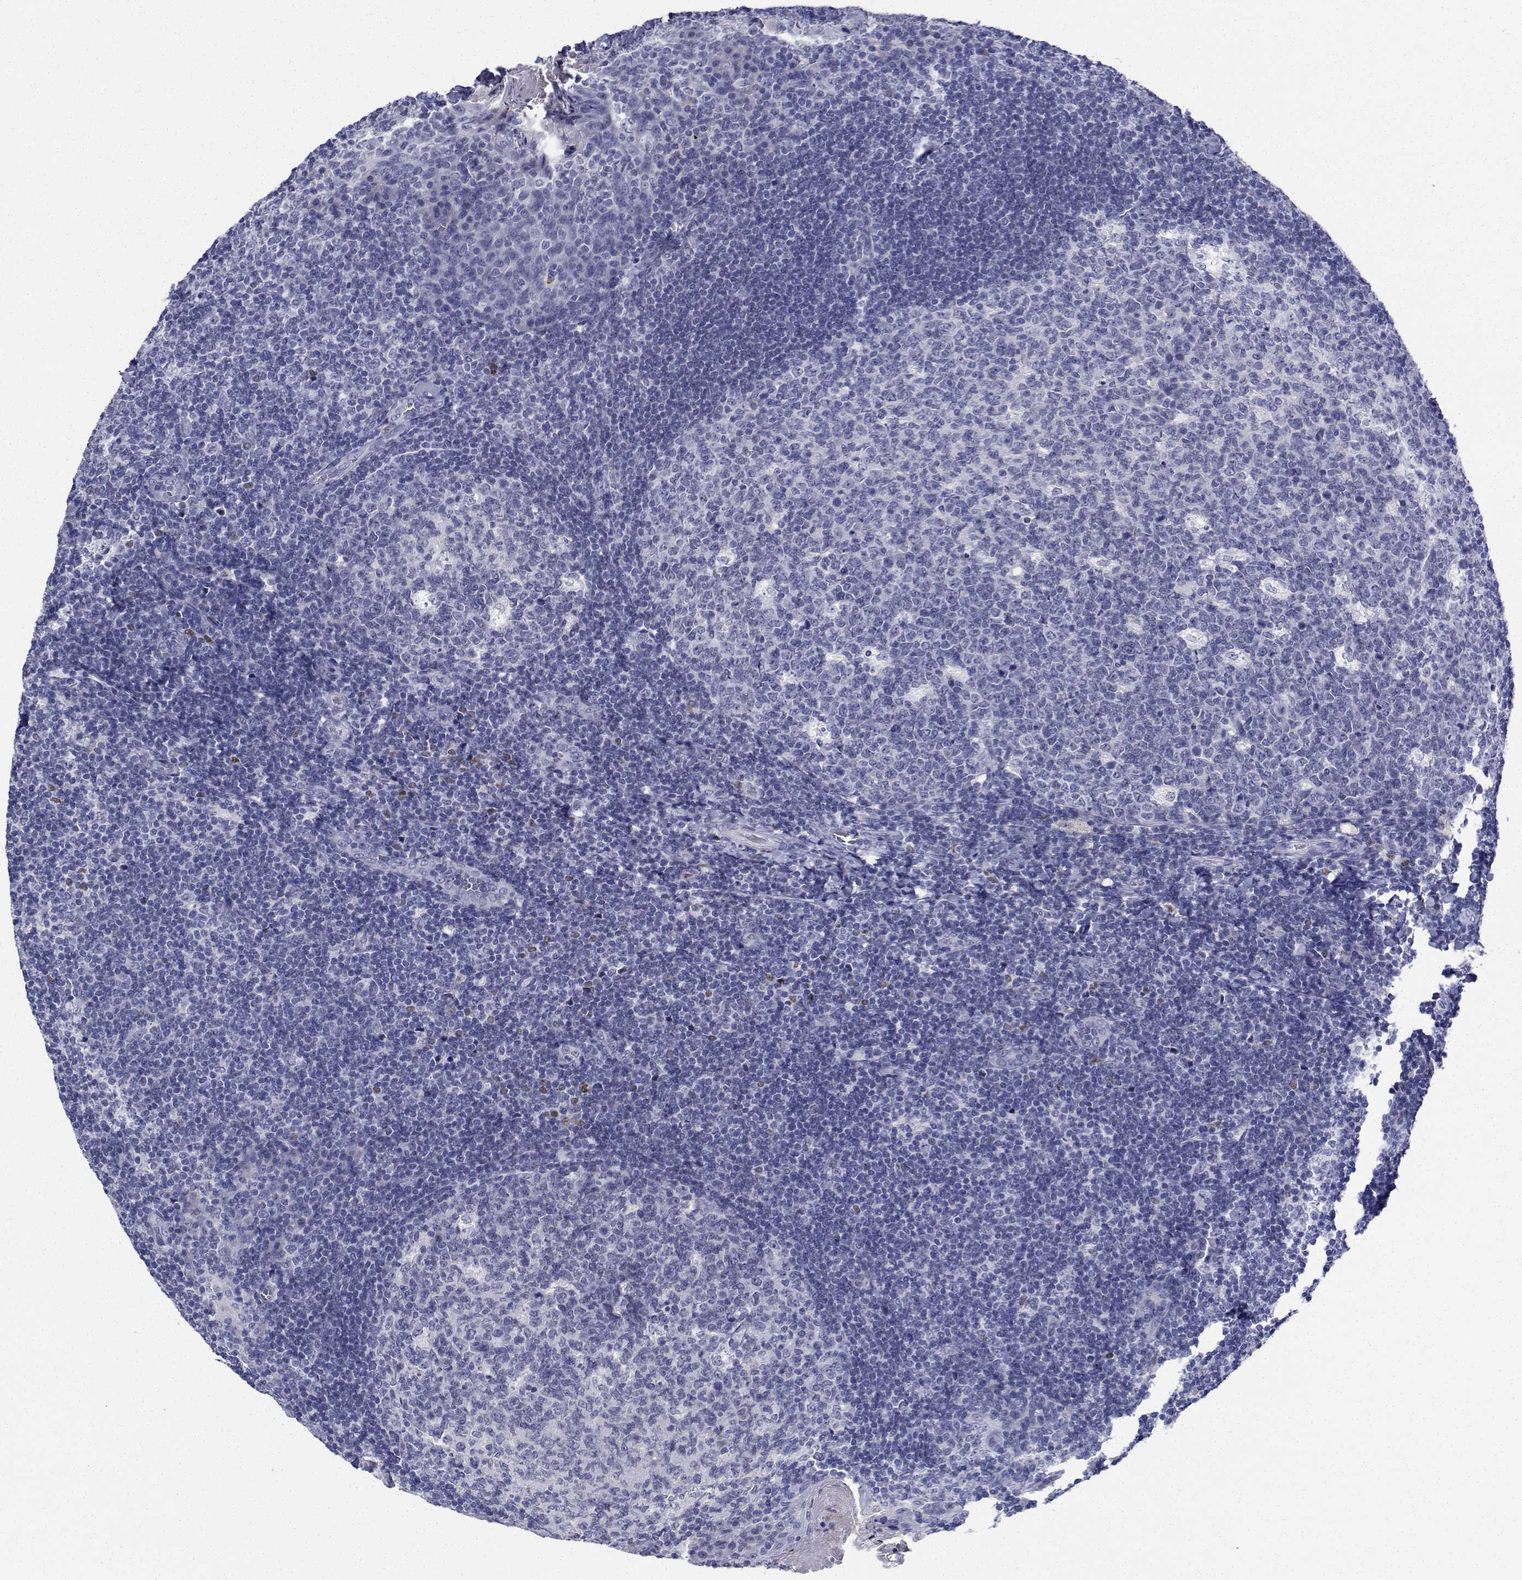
{"staining": {"intensity": "negative", "quantity": "none", "location": "none"}, "tissue": "tonsil", "cell_type": "Germinal center cells", "image_type": "normal", "snomed": [{"axis": "morphology", "description": "Normal tissue, NOS"}, {"axis": "topography", "description": "Tonsil"}], "caption": "DAB immunohistochemical staining of unremarkable tonsil shows no significant expression in germinal center cells.", "gene": "PLXNA4", "patient": {"sex": "male", "age": 17}}